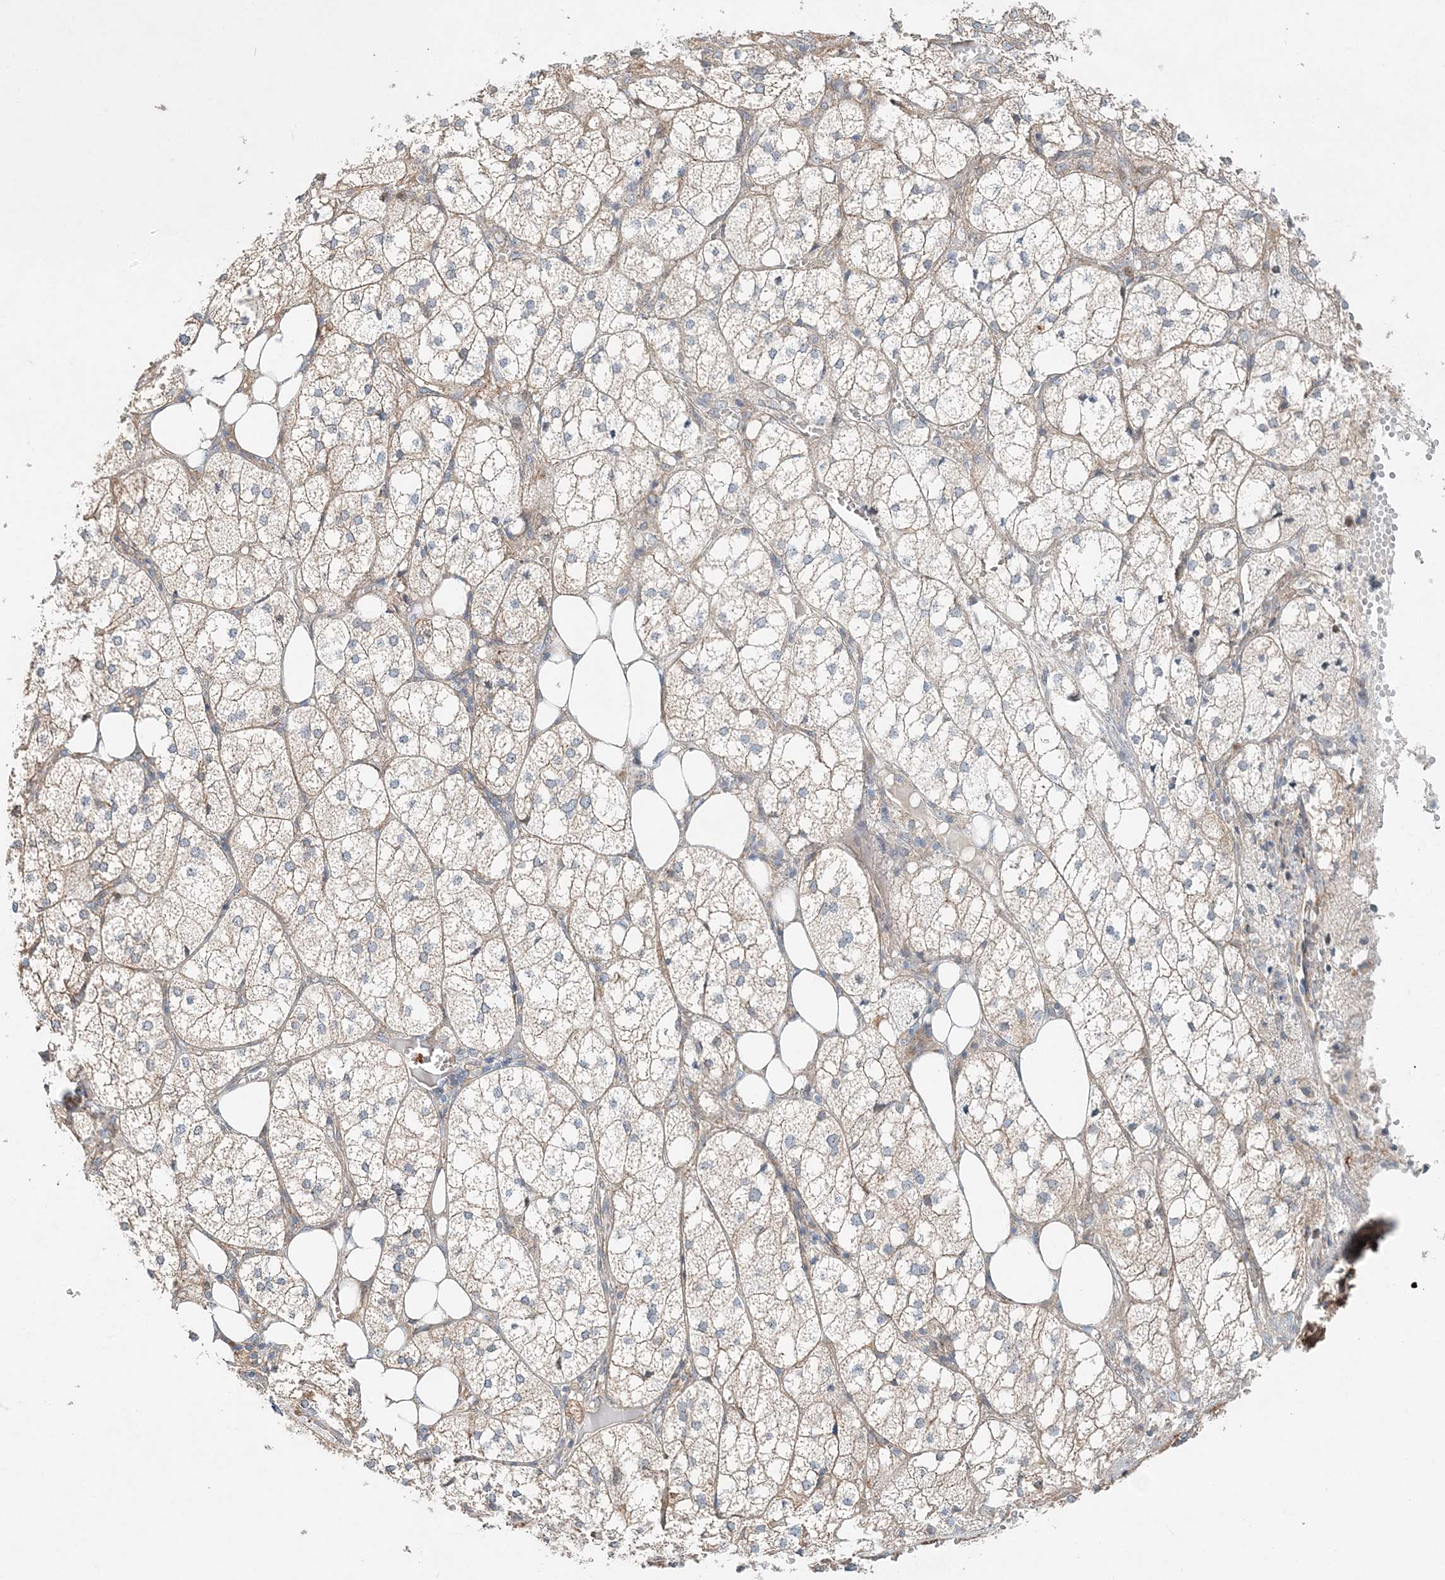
{"staining": {"intensity": "moderate", "quantity": "<25%", "location": "cytoplasmic/membranous,nuclear"}, "tissue": "adrenal gland", "cell_type": "Glandular cells", "image_type": "normal", "snomed": [{"axis": "morphology", "description": "Normal tissue, NOS"}, {"axis": "topography", "description": "Adrenal gland"}], "caption": "Moderate cytoplasmic/membranous,nuclear positivity is seen in approximately <25% of glandular cells in benign adrenal gland.", "gene": "CXXC5", "patient": {"sex": "female", "age": 61}}